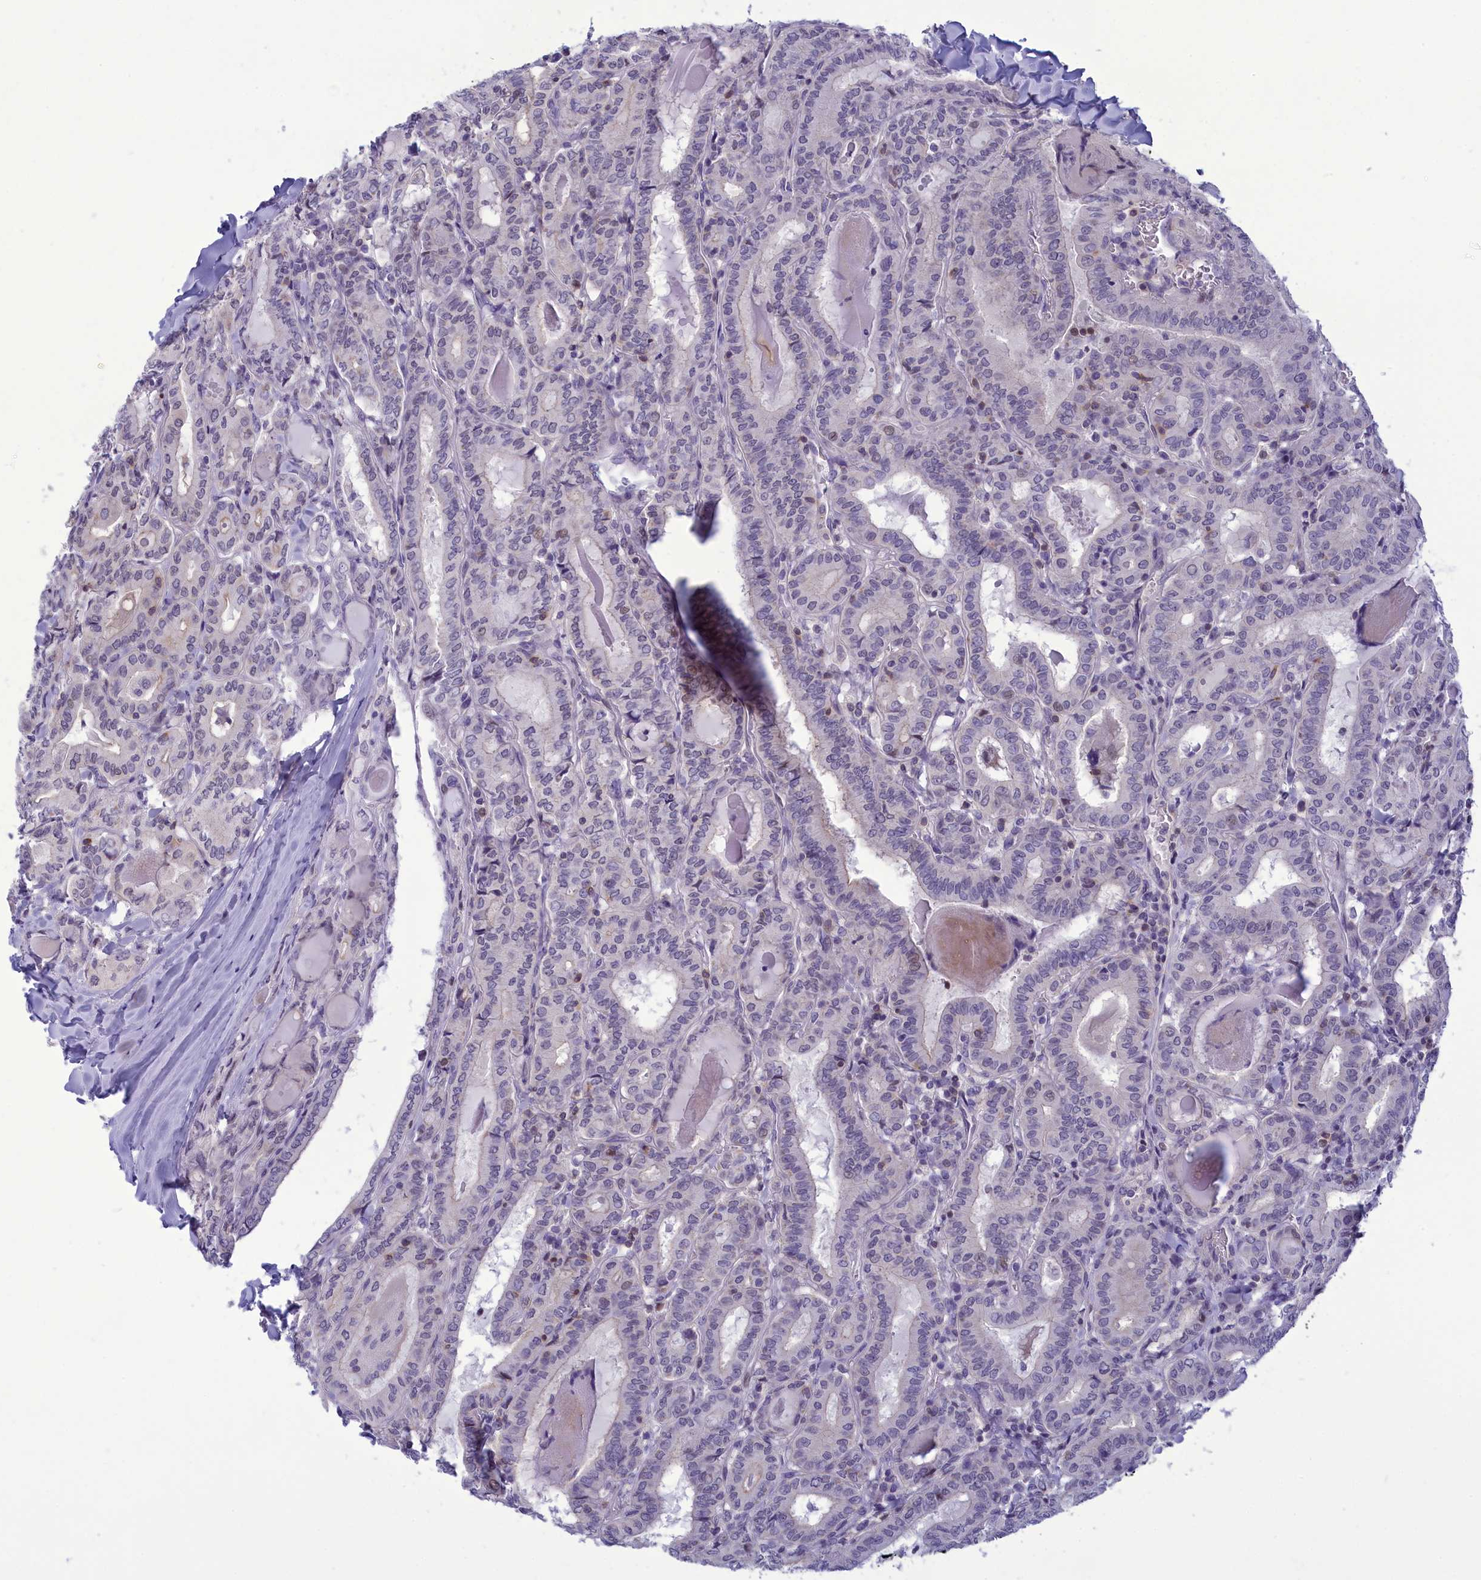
{"staining": {"intensity": "negative", "quantity": "none", "location": "none"}, "tissue": "thyroid cancer", "cell_type": "Tumor cells", "image_type": "cancer", "snomed": [{"axis": "morphology", "description": "Papillary adenocarcinoma, NOS"}, {"axis": "topography", "description": "Thyroid gland"}], "caption": "Immunohistochemistry of human thyroid cancer exhibits no positivity in tumor cells.", "gene": "CORO2A", "patient": {"sex": "female", "age": 72}}